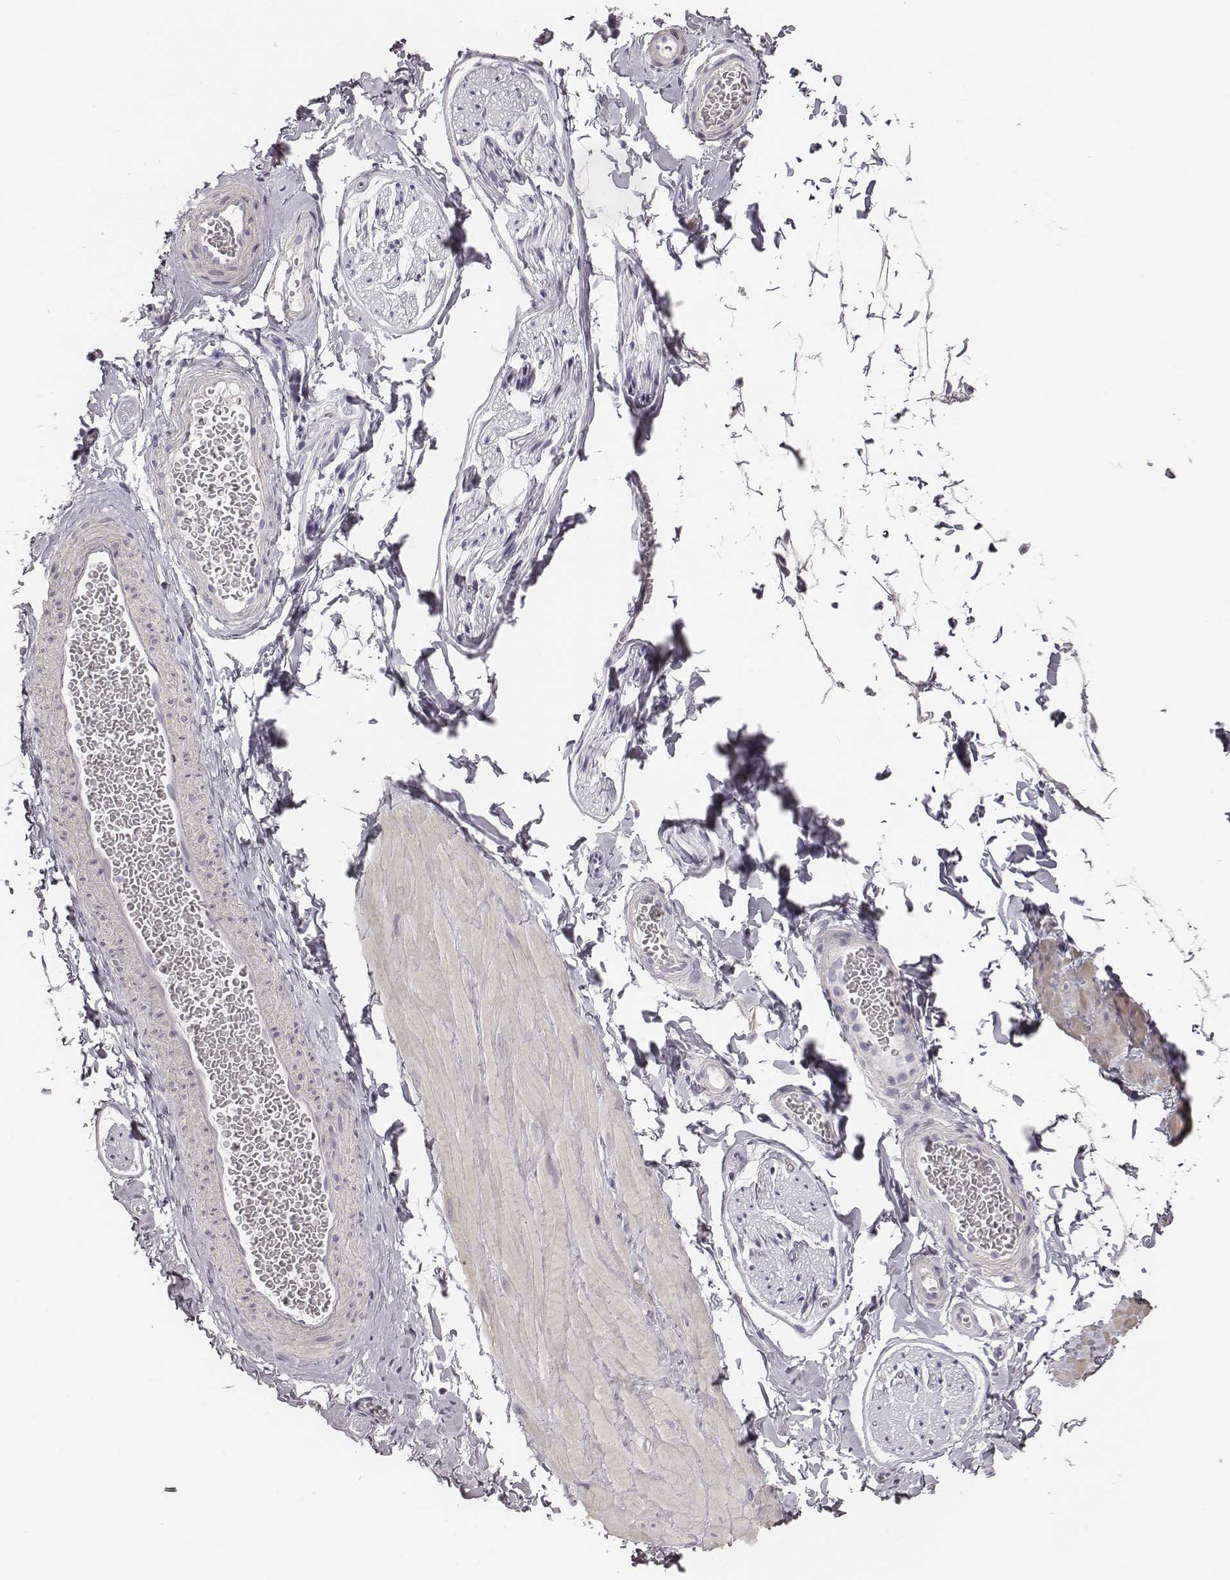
{"staining": {"intensity": "negative", "quantity": "none", "location": "none"}, "tissue": "adipose tissue", "cell_type": "Adipocytes", "image_type": "normal", "snomed": [{"axis": "morphology", "description": "Normal tissue, NOS"}, {"axis": "topography", "description": "Smooth muscle"}, {"axis": "topography", "description": "Peripheral nerve tissue"}], "caption": "This is an IHC histopathology image of unremarkable human adipose tissue. There is no expression in adipocytes.", "gene": "ADAM7", "patient": {"sex": "male", "age": 22}}